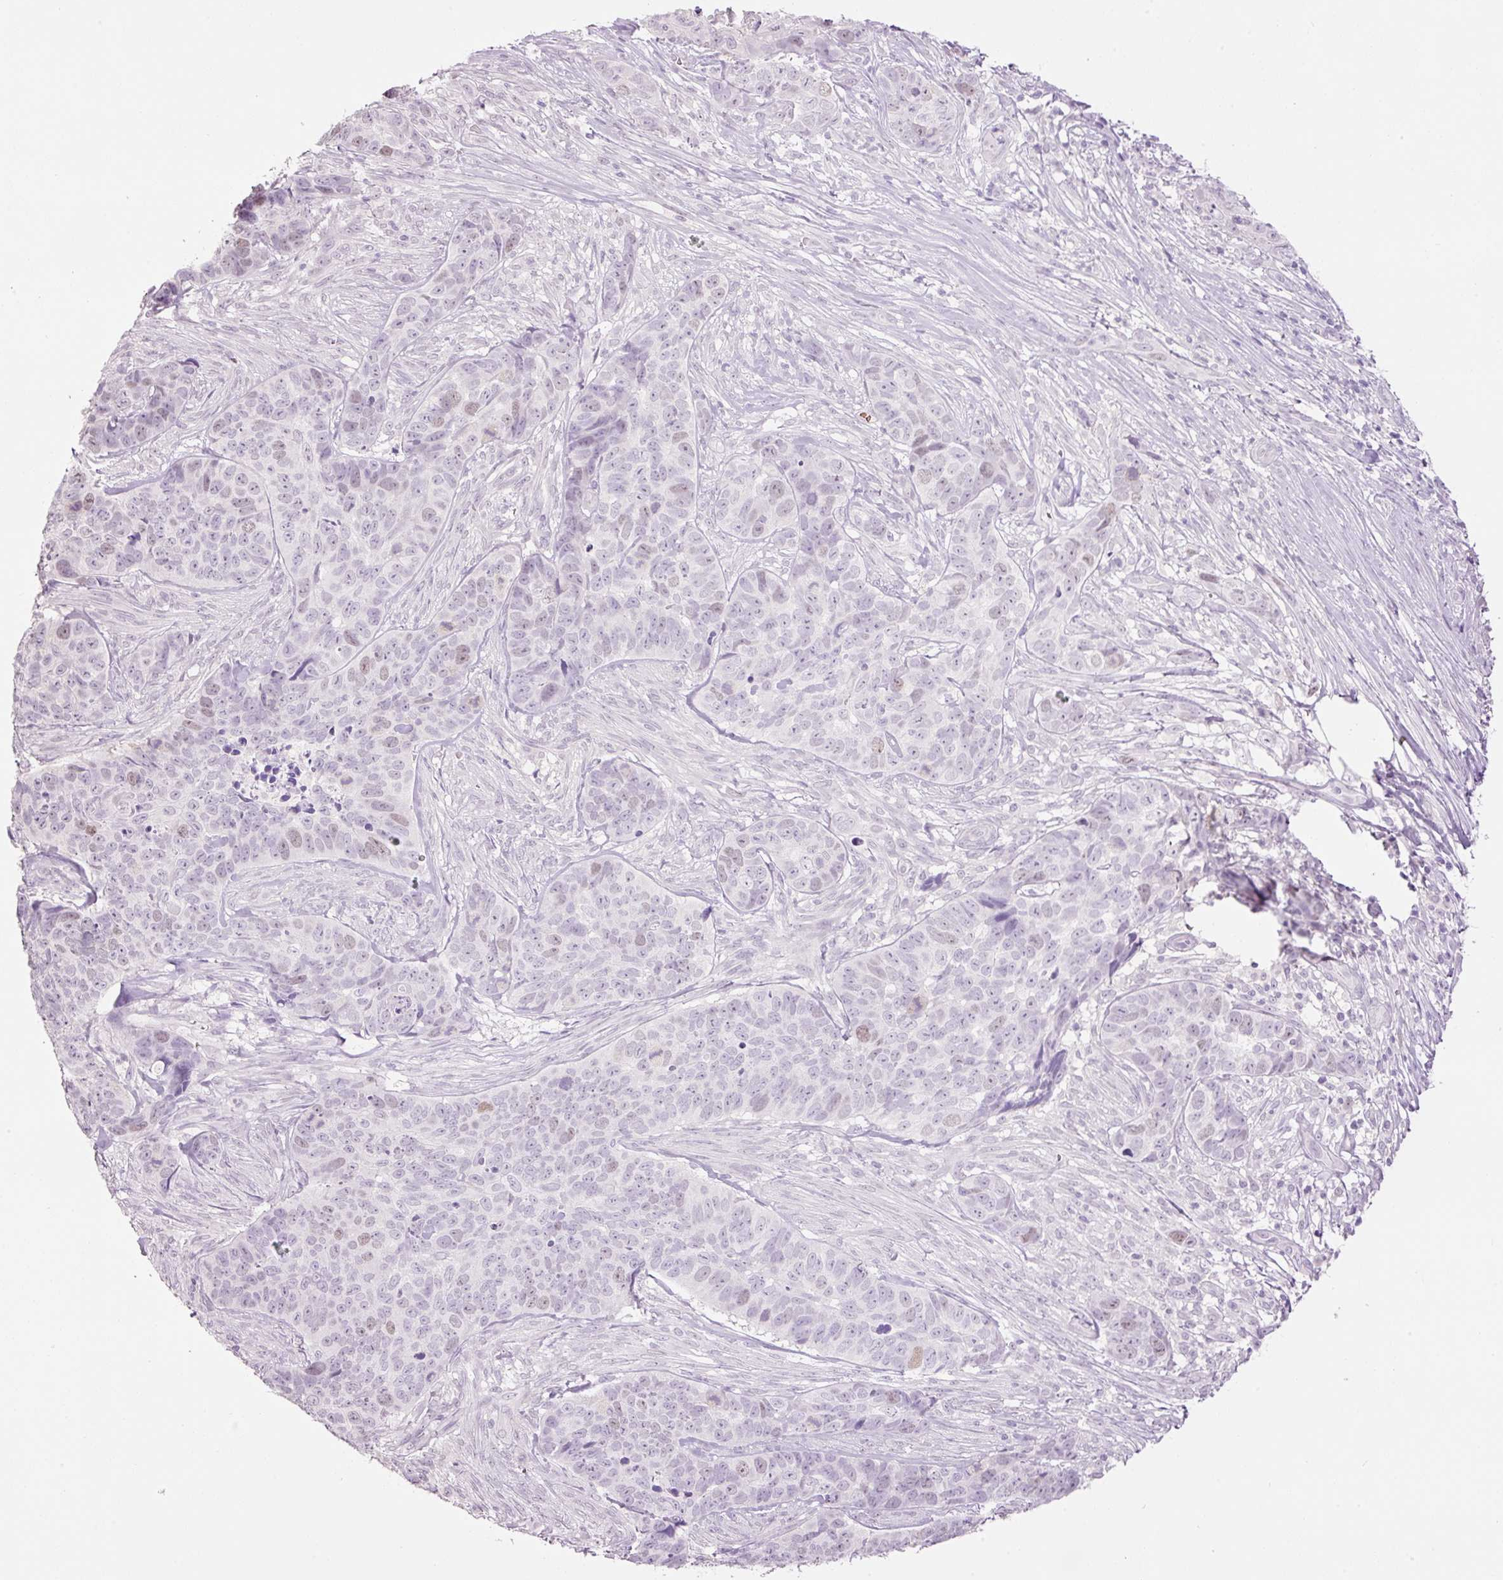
{"staining": {"intensity": "moderate", "quantity": "<25%", "location": "nuclear"}, "tissue": "skin cancer", "cell_type": "Tumor cells", "image_type": "cancer", "snomed": [{"axis": "morphology", "description": "Basal cell carcinoma"}, {"axis": "topography", "description": "Skin"}], "caption": "This is an image of immunohistochemistry (IHC) staining of skin cancer (basal cell carcinoma), which shows moderate positivity in the nuclear of tumor cells.", "gene": "LY6G6D", "patient": {"sex": "female", "age": 82}}